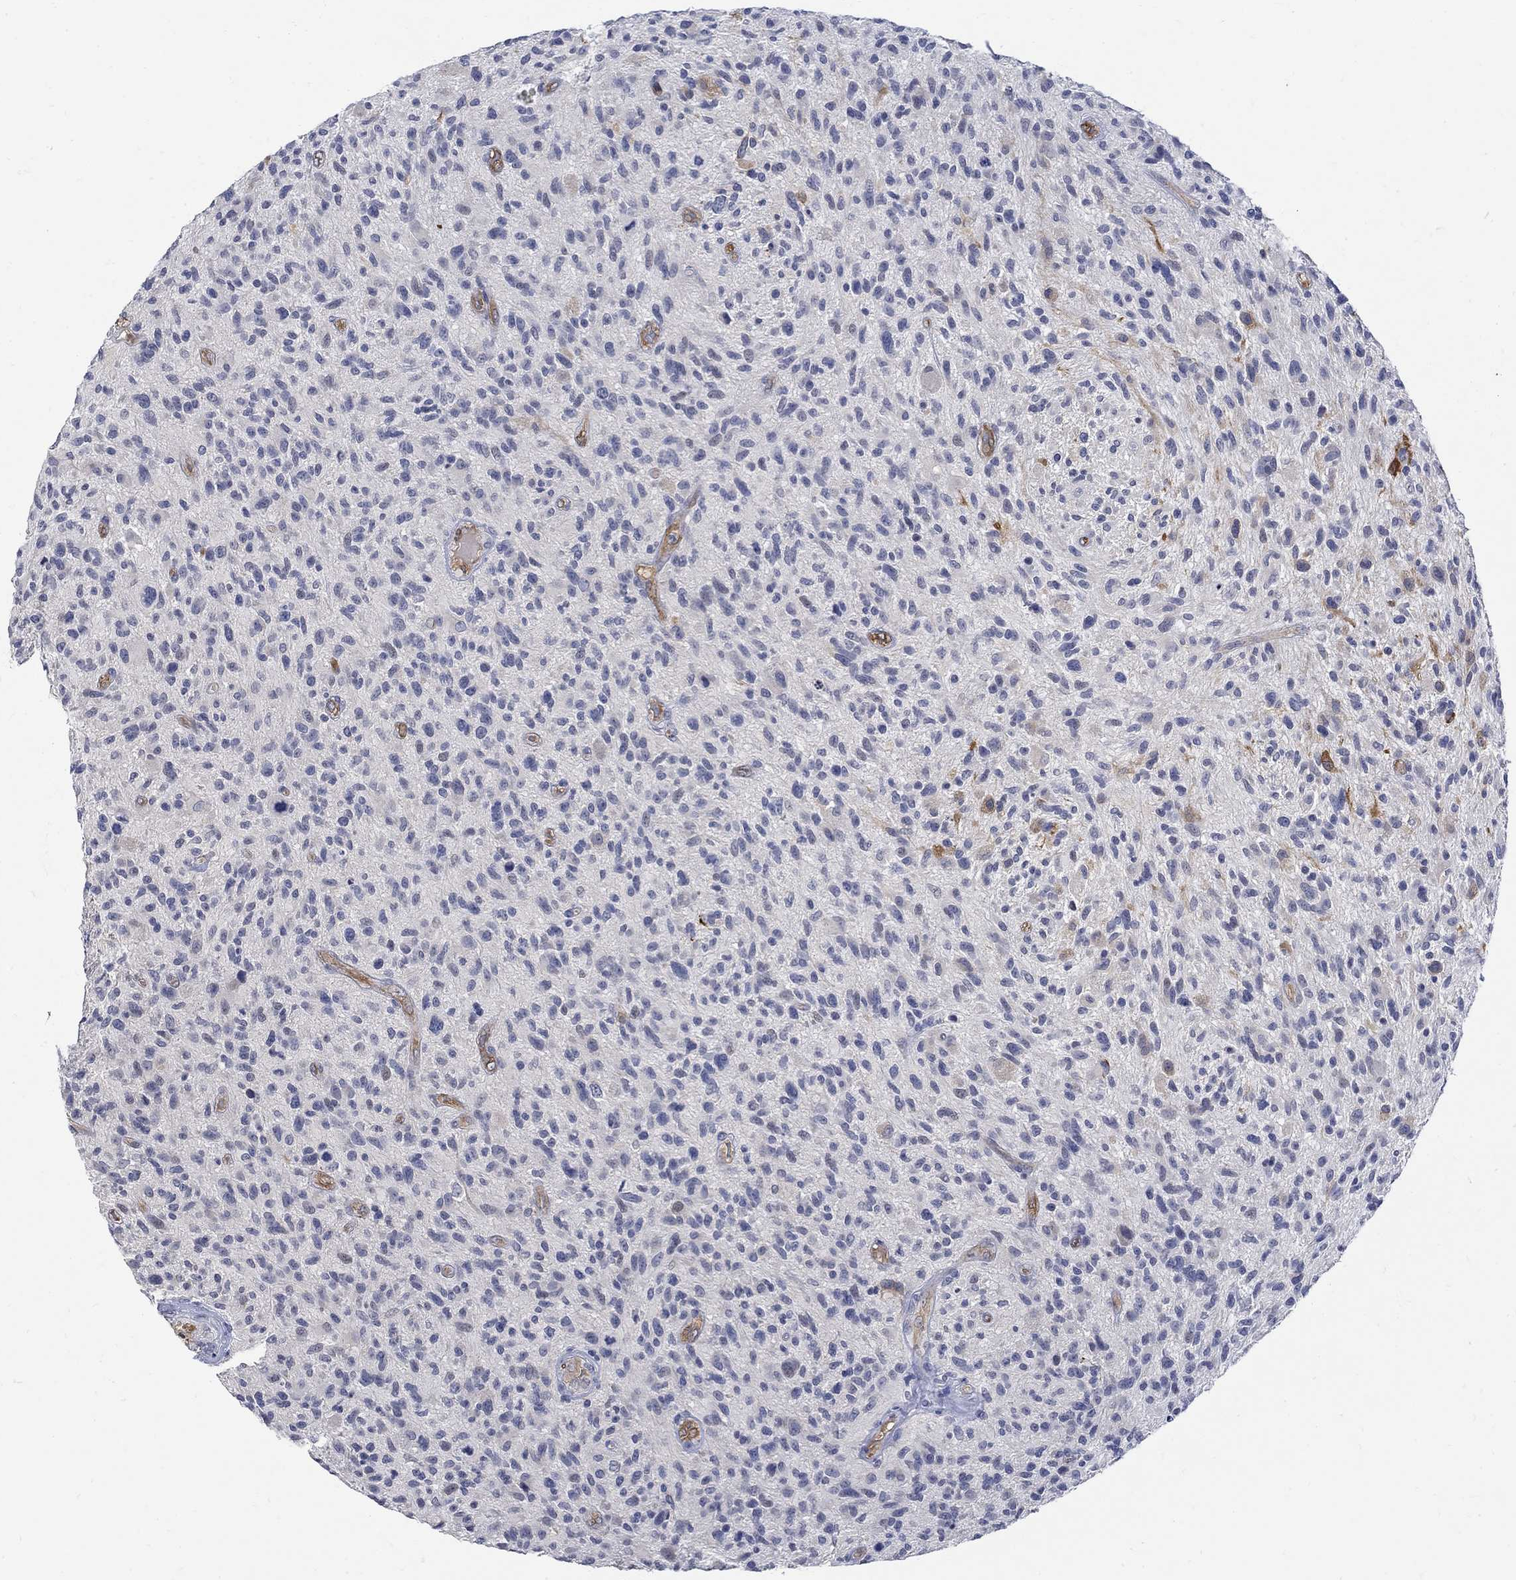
{"staining": {"intensity": "negative", "quantity": "none", "location": "none"}, "tissue": "glioma", "cell_type": "Tumor cells", "image_type": "cancer", "snomed": [{"axis": "morphology", "description": "Glioma, malignant, High grade"}, {"axis": "topography", "description": "Brain"}], "caption": "There is no significant expression in tumor cells of malignant glioma (high-grade).", "gene": "TGM2", "patient": {"sex": "male", "age": 47}}